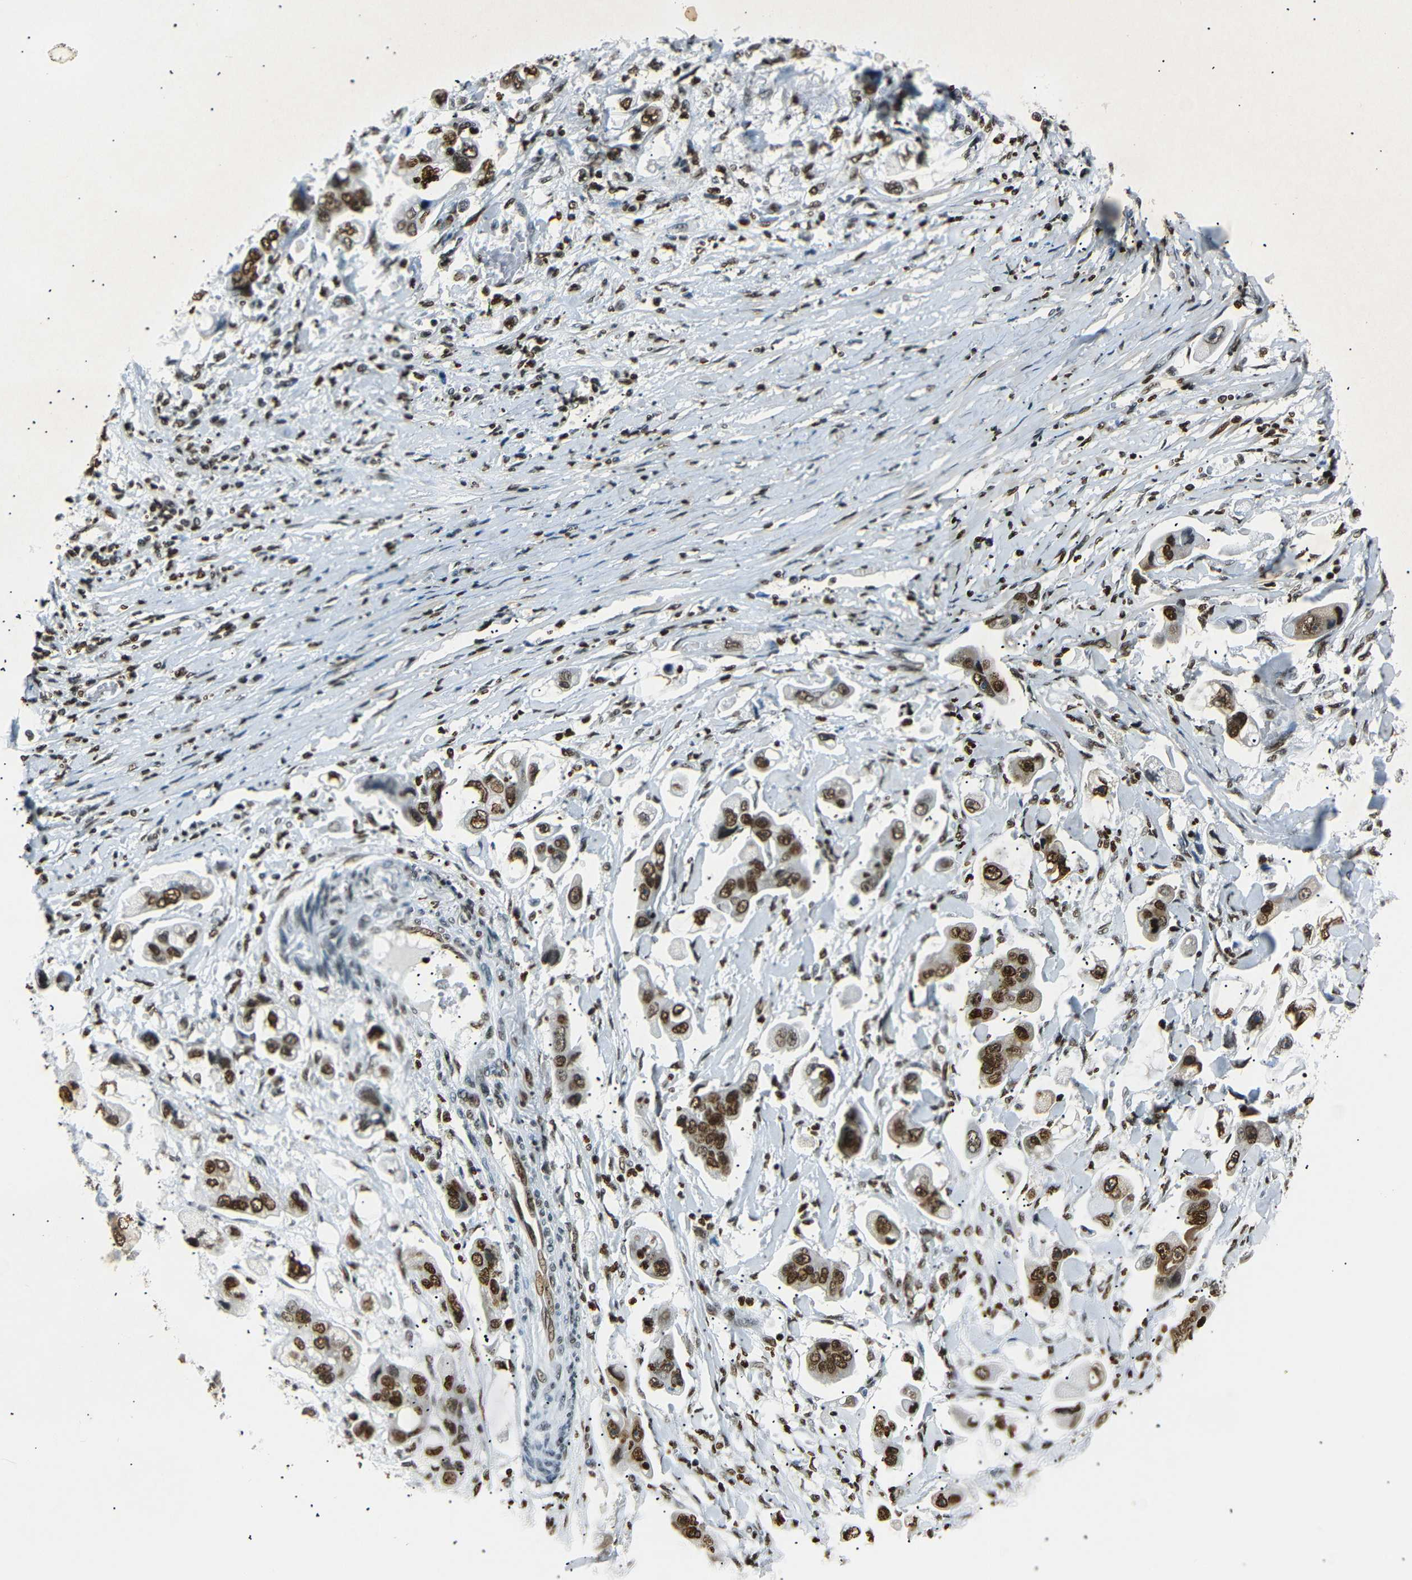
{"staining": {"intensity": "strong", "quantity": ">75%", "location": "nuclear"}, "tissue": "stomach cancer", "cell_type": "Tumor cells", "image_type": "cancer", "snomed": [{"axis": "morphology", "description": "Adenocarcinoma, NOS"}, {"axis": "topography", "description": "Stomach"}], "caption": "This is an image of immunohistochemistry (IHC) staining of stomach cancer, which shows strong positivity in the nuclear of tumor cells.", "gene": "HMGN1", "patient": {"sex": "male", "age": 62}}